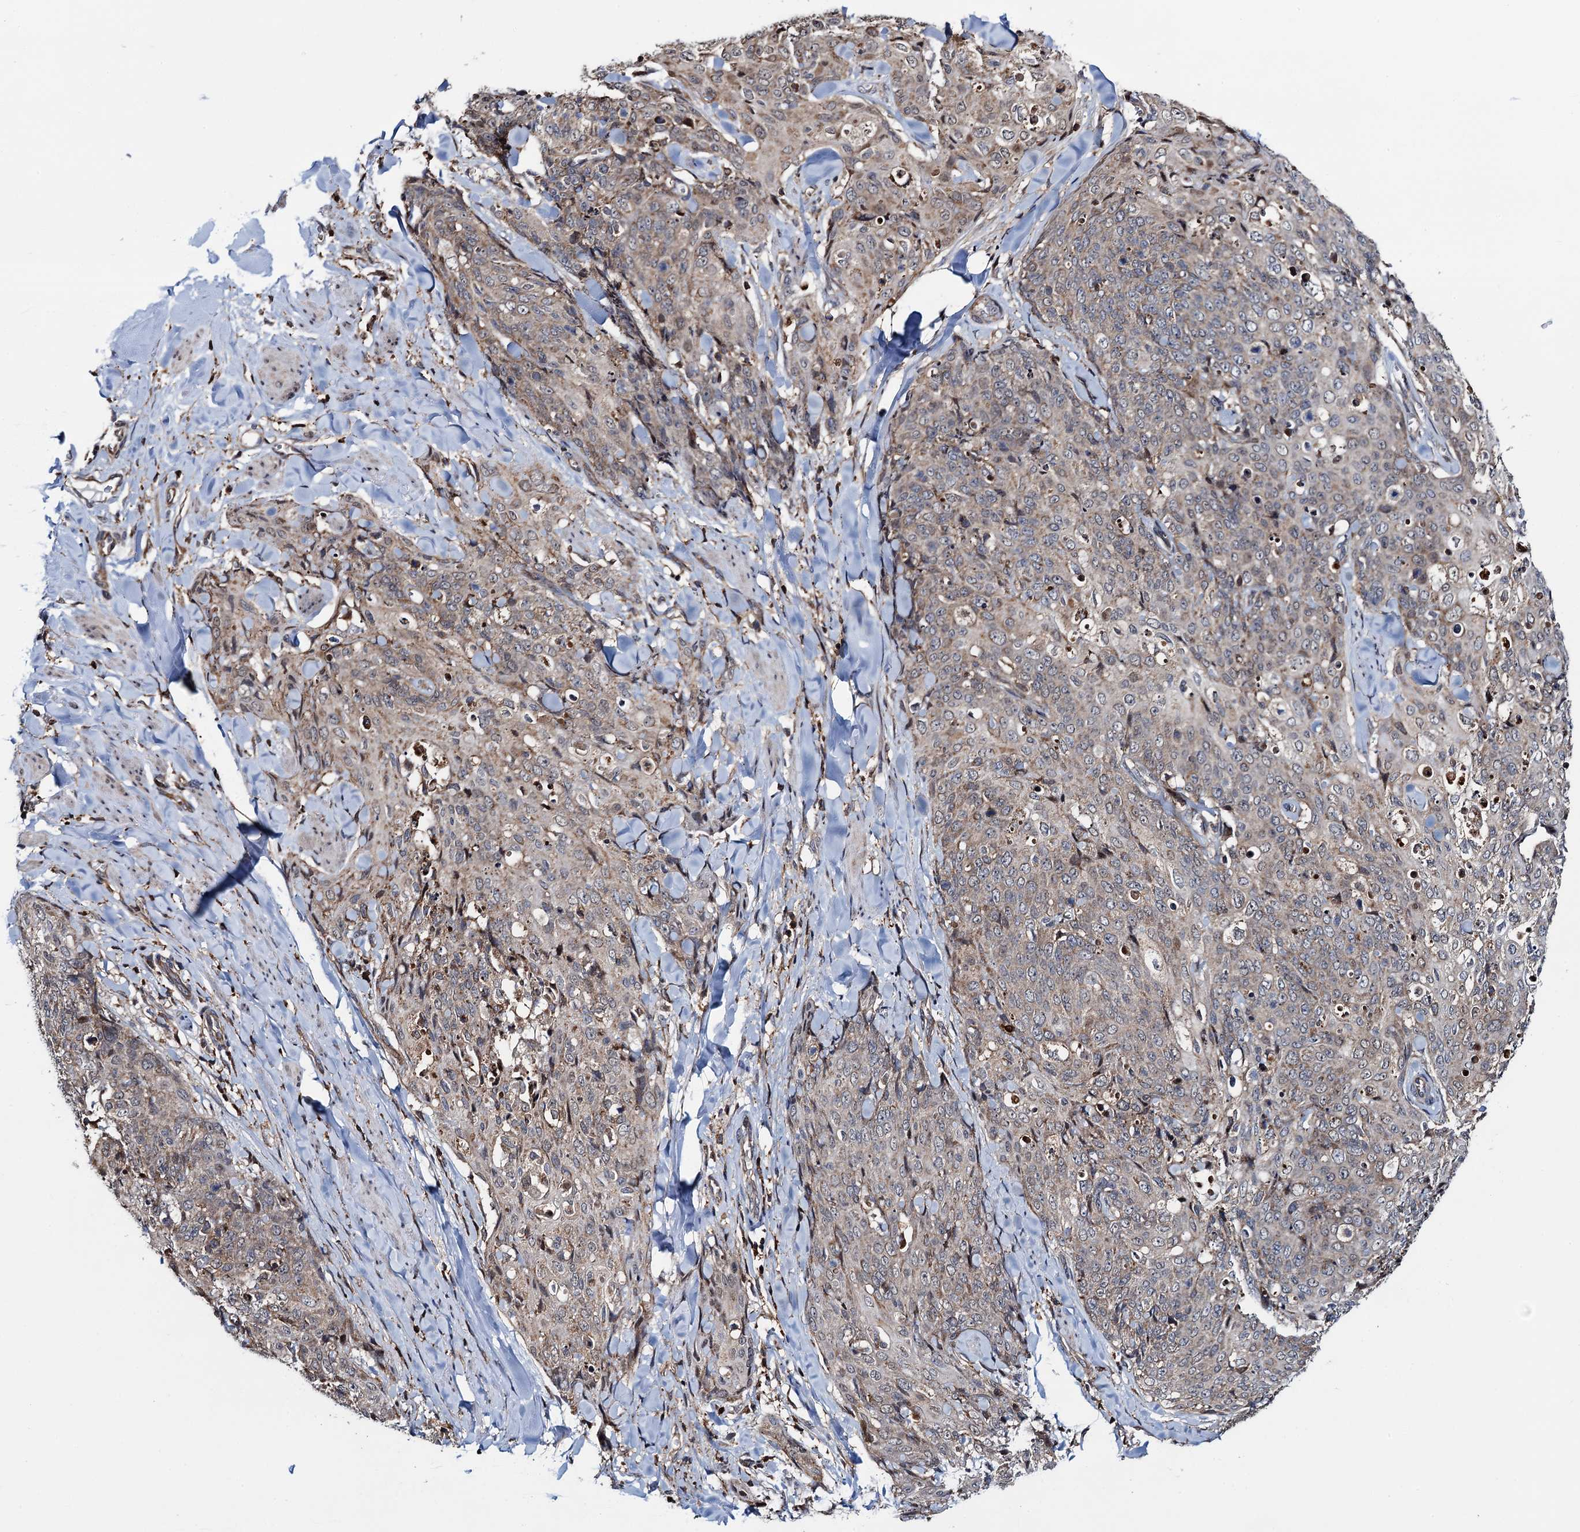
{"staining": {"intensity": "weak", "quantity": "<25%", "location": "cytoplasmic/membranous"}, "tissue": "skin cancer", "cell_type": "Tumor cells", "image_type": "cancer", "snomed": [{"axis": "morphology", "description": "Squamous cell carcinoma, NOS"}, {"axis": "topography", "description": "Skin"}, {"axis": "topography", "description": "Vulva"}], "caption": "Tumor cells are negative for brown protein staining in skin cancer.", "gene": "CCDC102A", "patient": {"sex": "female", "age": 85}}